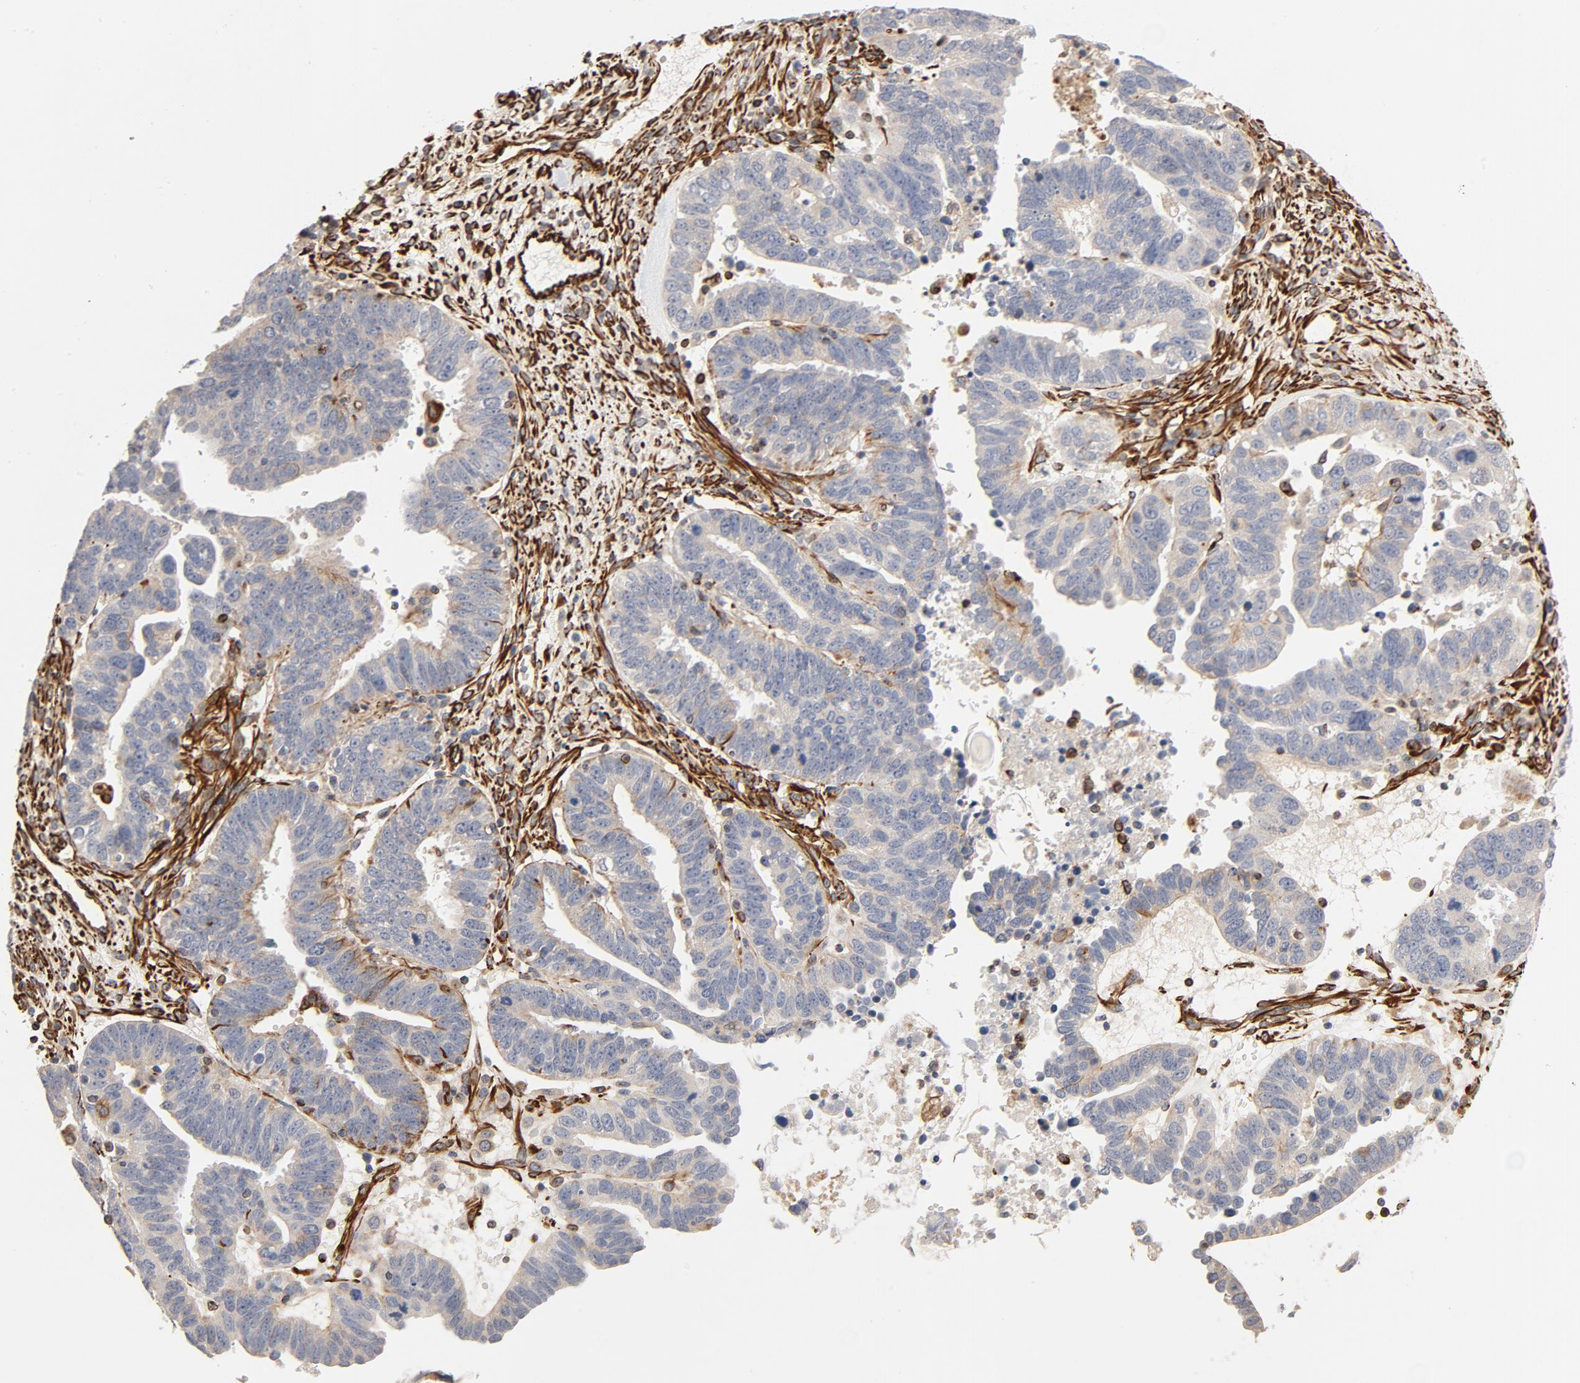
{"staining": {"intensity": "moderate", "quantity": ">75%", "location": "cytoplasmic/membranous"}, "tissue": "ovarian cancer", "cell_type": "Tumor cells", "image_type": "cancer", "snomed": [{"axis": "morphology", "description": "Carcinoma, endometroid"}, {"axis": "morphology", "description": "Cystadenocarcinoma, serous, NOS"}, {"axis": "topography", "description": "Ovary"}], "caption": "The photomicrograph reveals immunohistochemical staining of ovarian endometroid carcinoma. There is moderate cytoplasmic/membranous expression is appreciated in approximately >75% of tumor cells.", "gene": "FAM118A", "patient": {"sex": "female", "age": 45}}